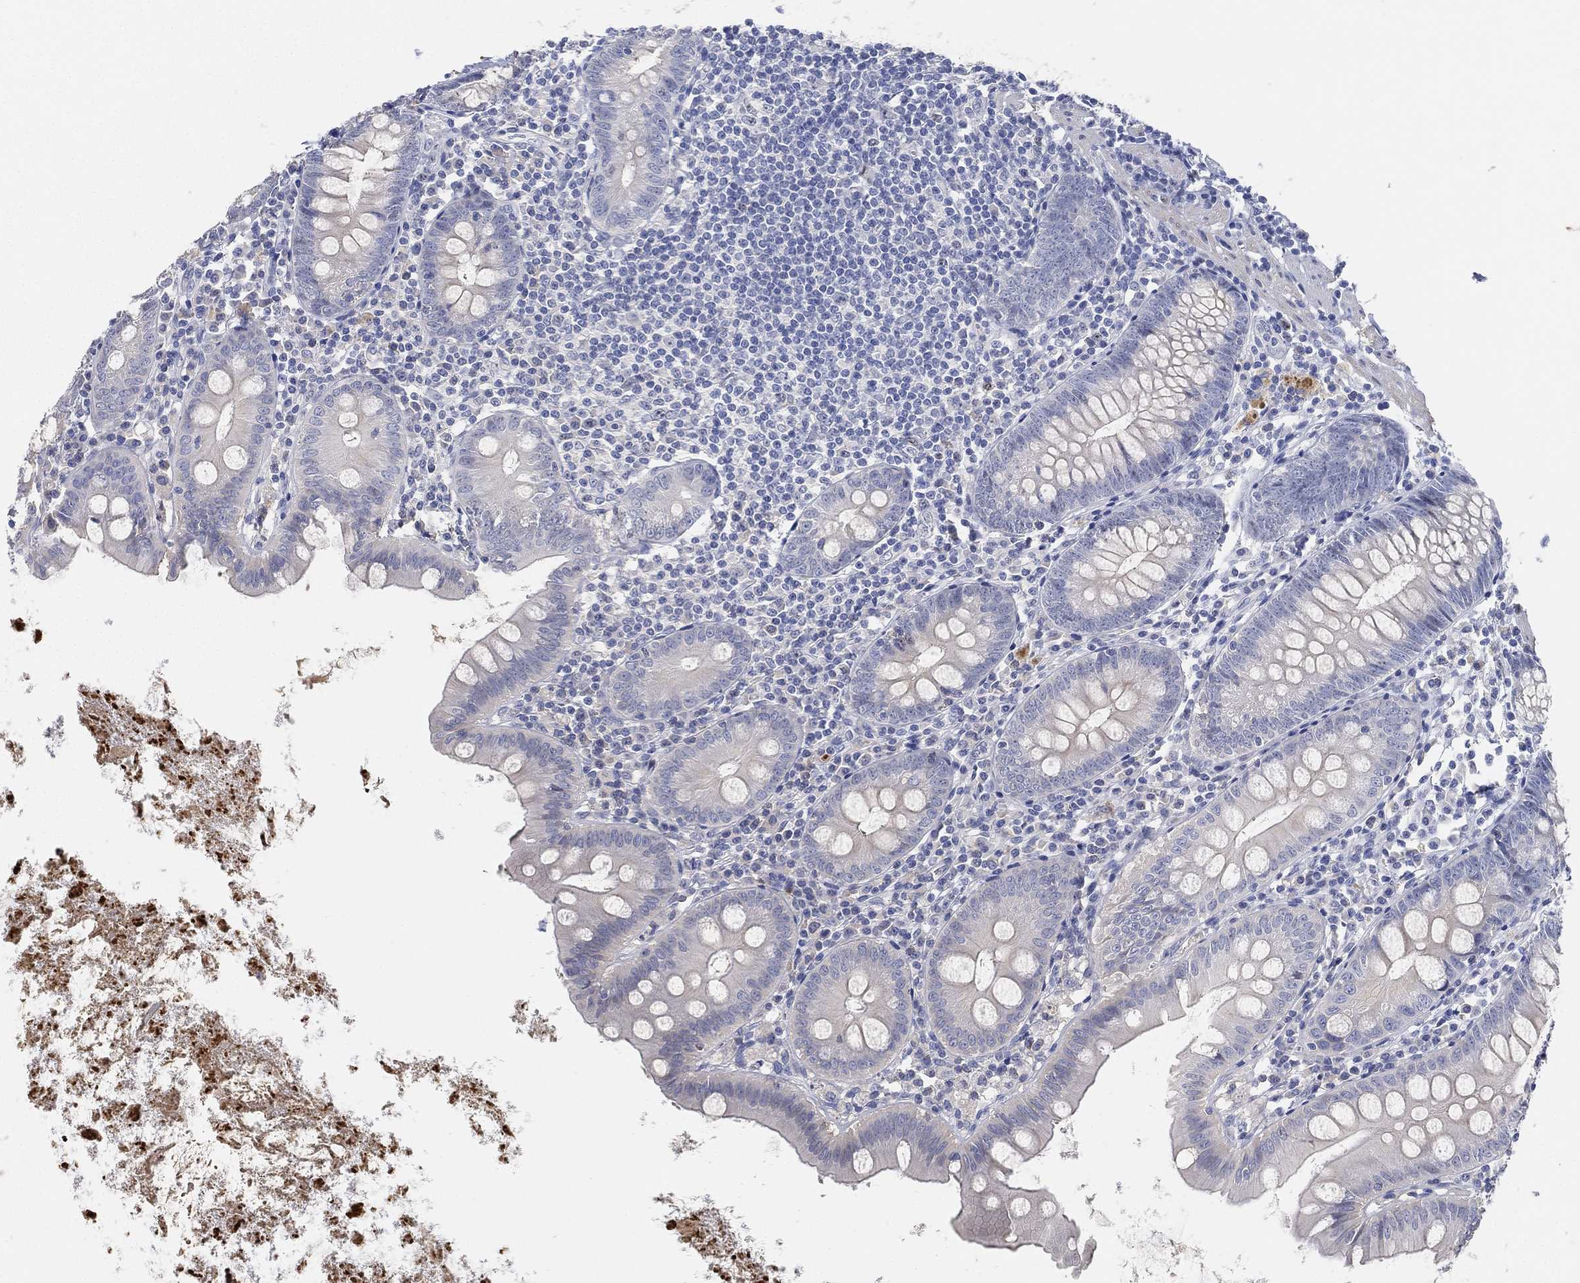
{"staining": {"intensity": "negative", "quantity": "none", "location": "none"}, "tissue": "appendix", "cell_type": "Glandular cells", "image_type": "normal", "snomed": [{"axis": "morphology", "description": "Normal tissue, NOS"}, {"axis": "topography", "description": "Appendix"}], "caption": "This histopathology image is of benign appendix stained with IHC to label a protein in brown with the nuclei are counter-stained blue. There is no staining in glandular cells.", "gene": "FAM187B", "patient": {"sex": "female", "age": 82}}